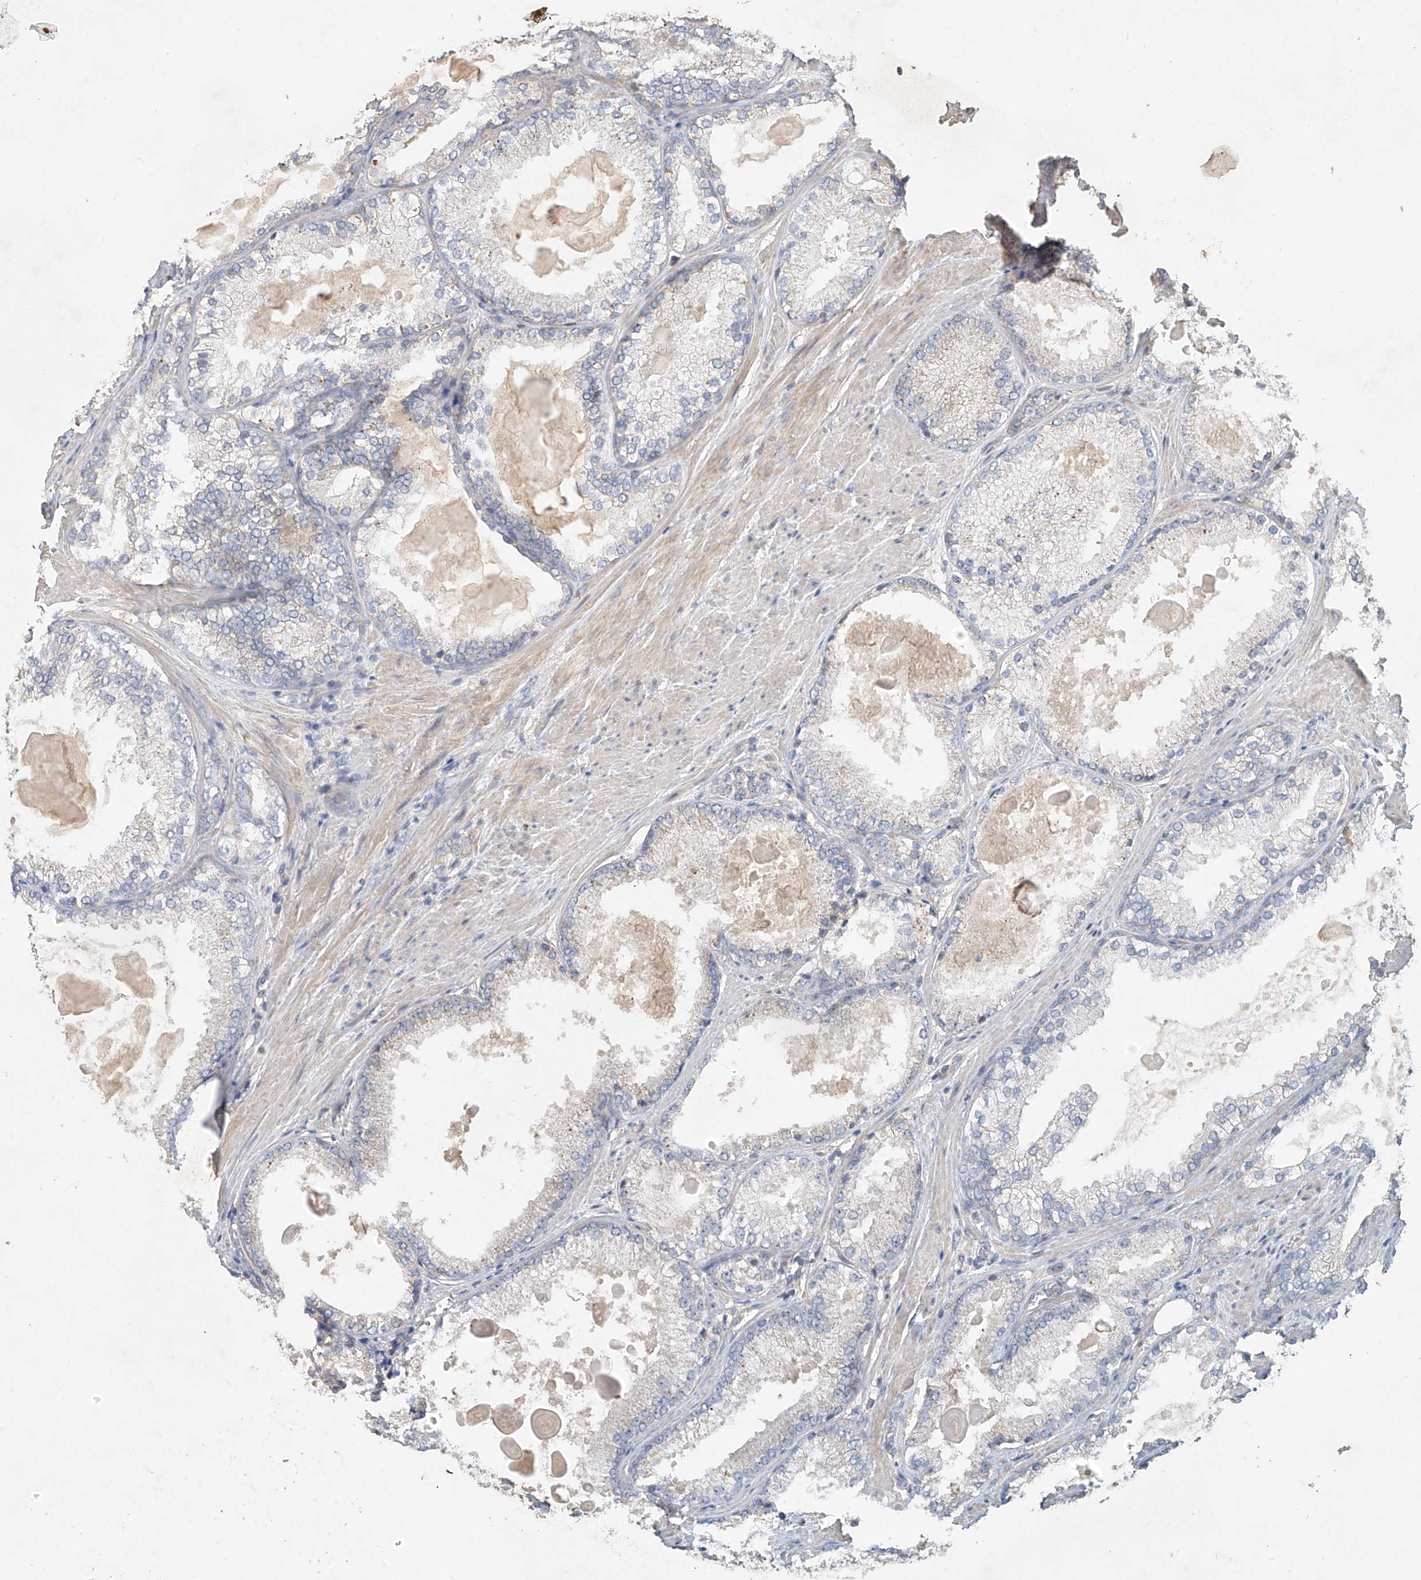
{"staining": {"intensity": "weak", "quantity": "<25%", "location": "cytoplasmic/membranous"}, "tissue": "prostate cancer", "cell_type": "Tumor cells", "image_type": "cancer", "snomed": [{"axis": "morphology", "description": "Adenocarcinoma, High grade"}, {"axis": "topography", "description": "Prostate"}], "caption": "A micrograph of human prostate cancer (adenocarcinoma (high-grade)) is negative for staining in tumor cells. The staining is performed using DAB (3,3'-diaminobenzidine) brown chromogen with nuclei counter-stained in using hematoxylin.", "gene": "GNB1L", "patient": {"sex": "male", "age": 66}}